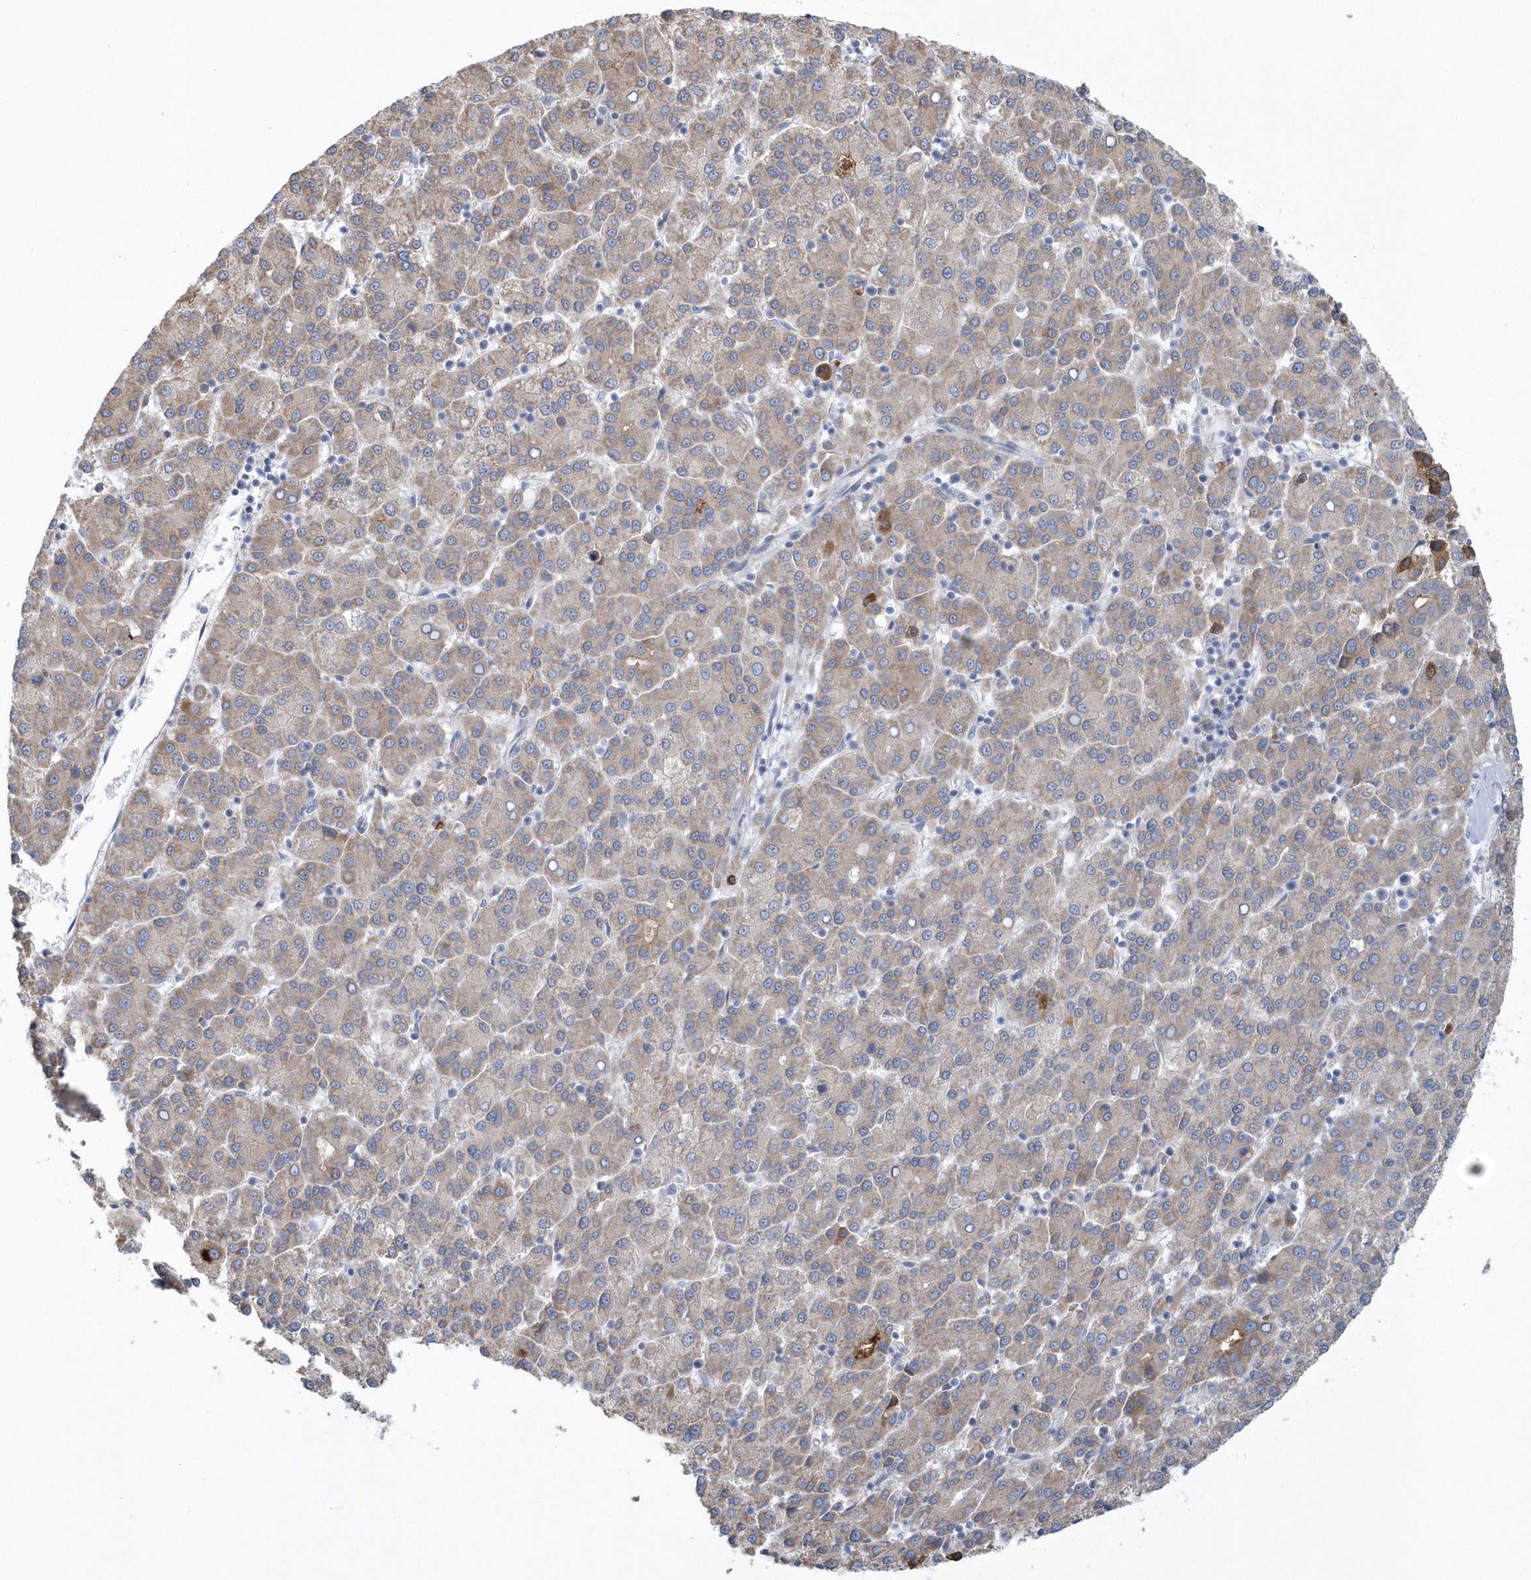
{"staining": {"intensity": "weak", "quantity": ">75%", "location": "cytoplasmic/membranous"}, "tissue": "liver cancer", "cell_type": "Tumor cells", "image_type": "cancer", "snomed": [{"axis": "morphology", "description": "Carcinoma, Hepatocellular, NOS"}, {"axis": "topography", "description": "Liver"}], "caption": "Protein positivity by IHC displays weak cytoplasmic/membranous positivity in approximately >75% of tumor cells in liver hepatocellular carcinoma. (DAB IHC, brown staining for protein, blue staining for nuclei).", "gene": "SPATA18", "patient": {"sex": "female", "age": 58}}